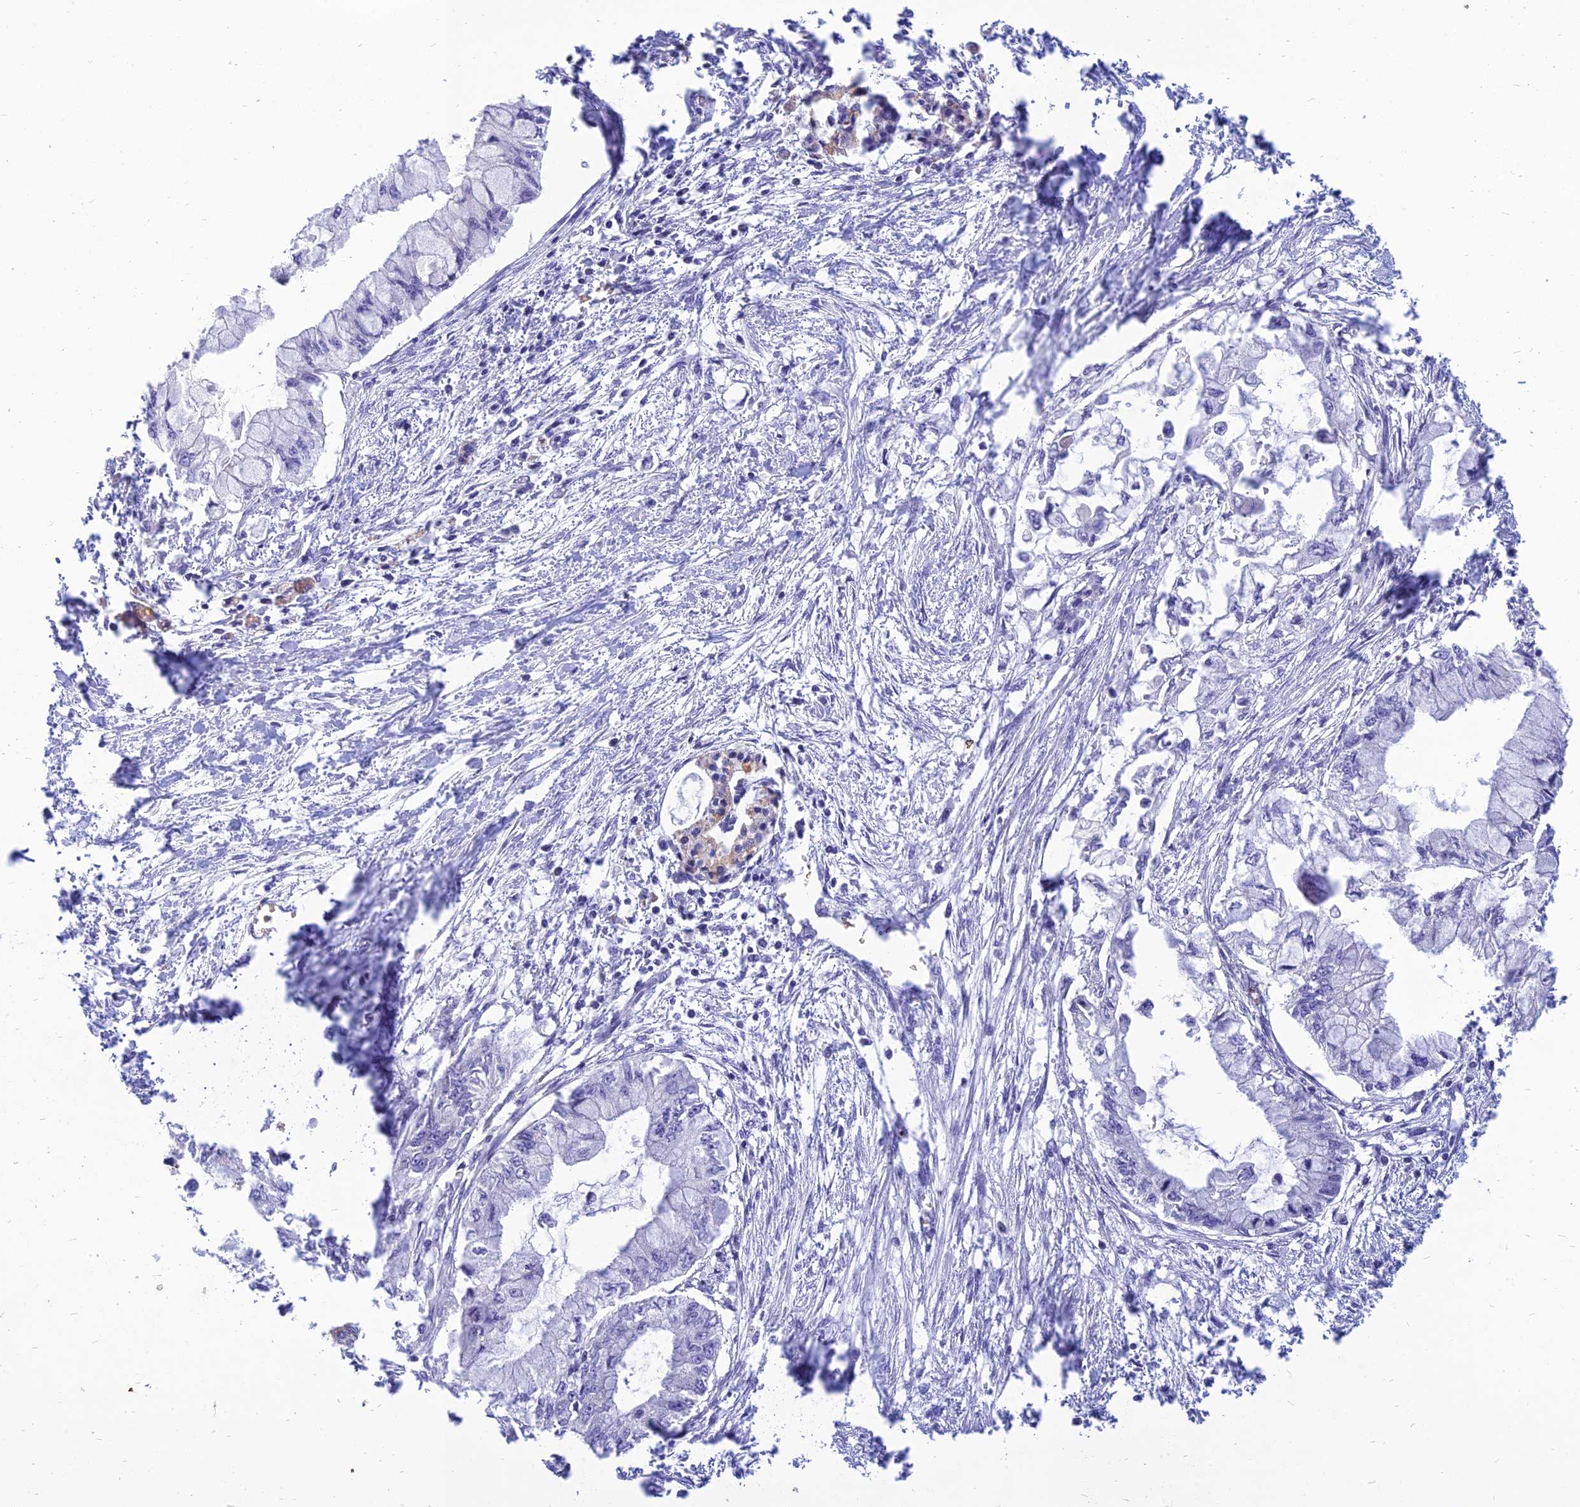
{"staining": {"intensity": "negative", "quantity": "none", "location": "none"}, "tissue": "pancreatic cancer", "cell_type": "Tumor cells", "image_type": "cancer", "snomed": [{"axis": "morphology", "description": "Adenocarcinoma, NOS"}, {"axis": "topography", "description": "Pancreas"}], "caption": "Tumor cells are negative for protein expression in human pancreatic cancer.", "gene": "HHAT", "patient": {"sex": "male", "age": 48}}